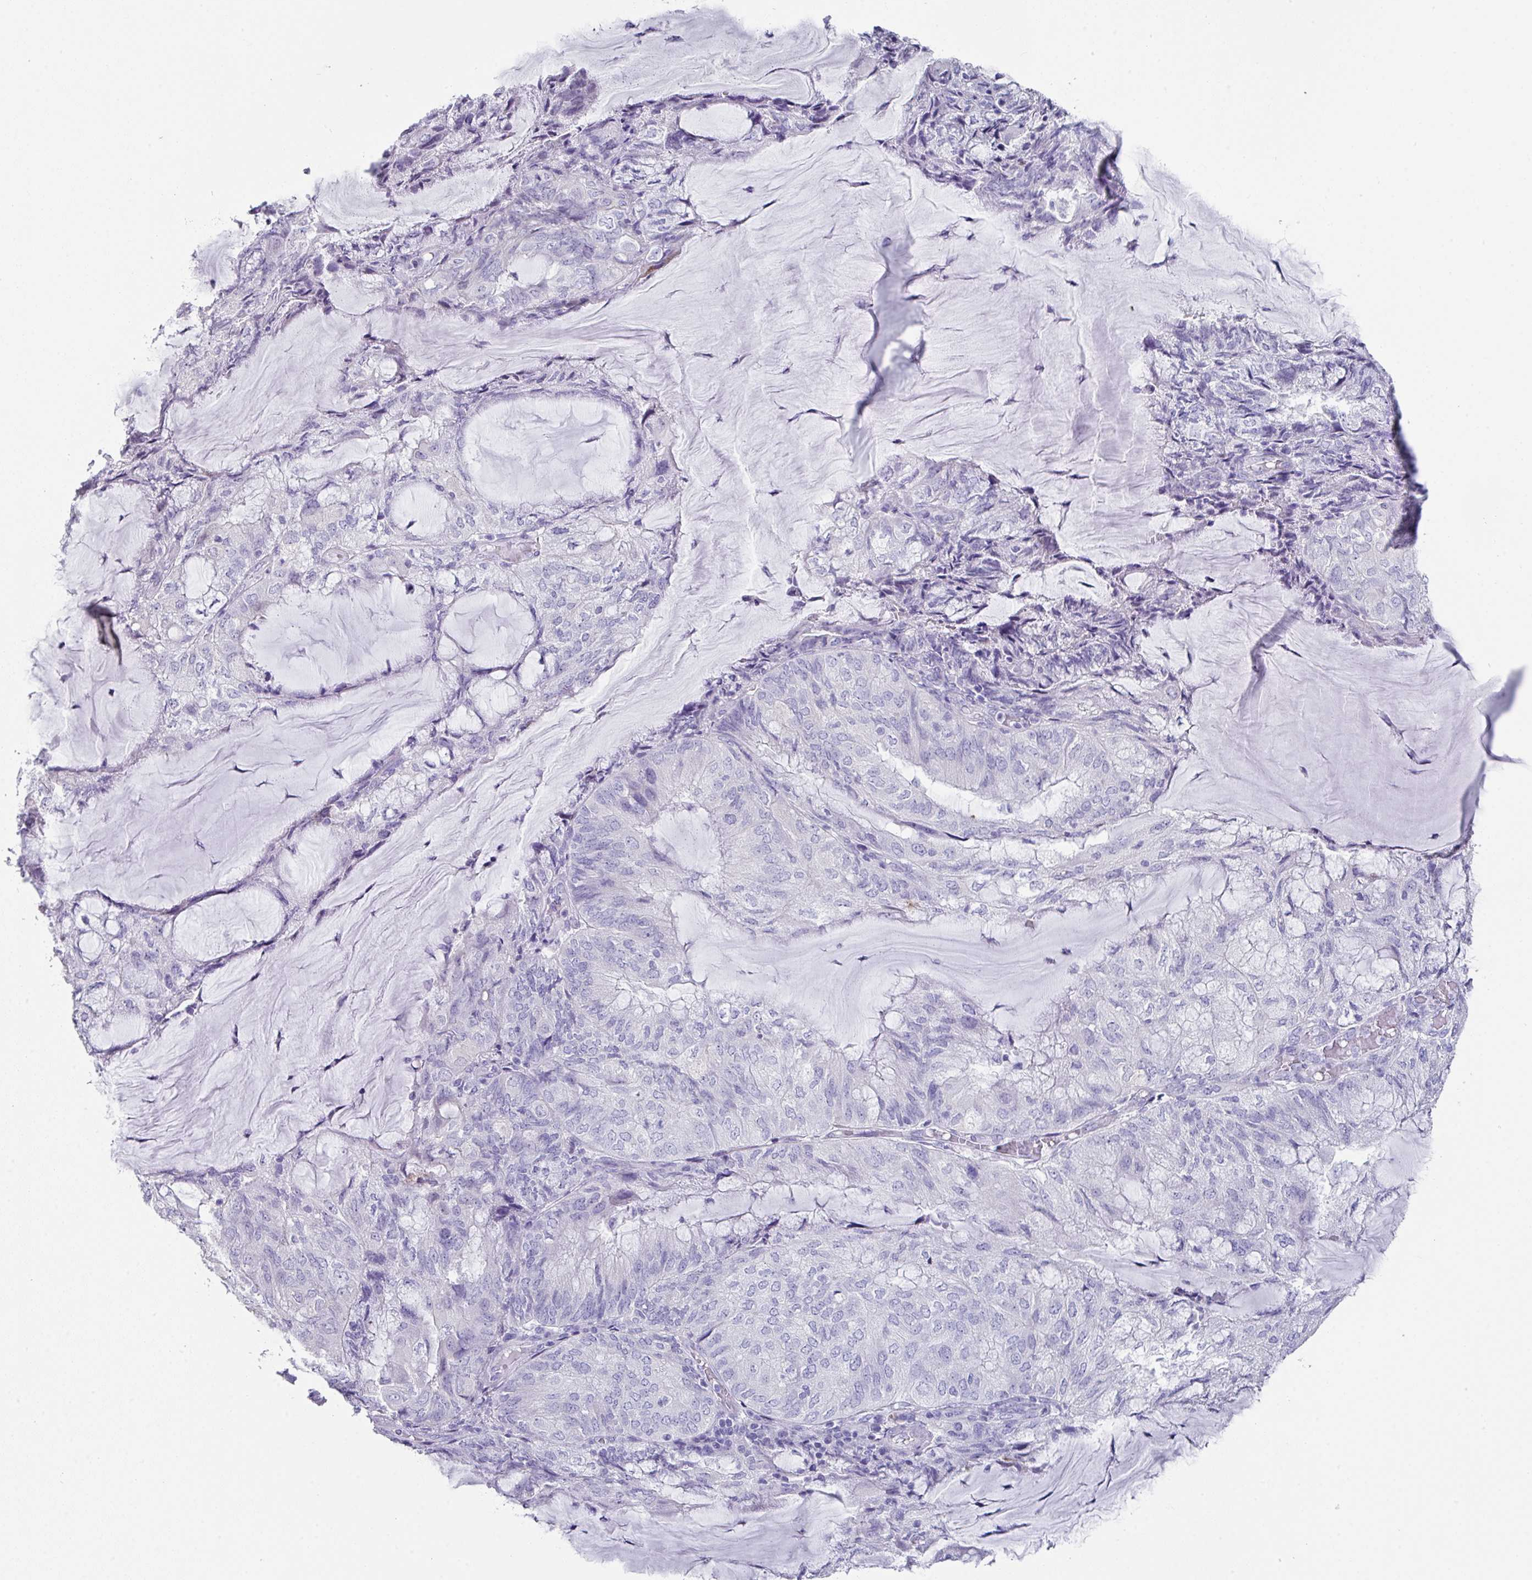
{"staining": {"intensity": "negative", "quantity": "none", "location": "none"}, "tissue": "endometrial cancer", "cell_type": "Tumor cells", "image_type": "cancer", "snomed": [{"axis": "morphology", "description": "Adenocarcinoma, NOS"}, {"axis": "topography", "description": "Endometrium"}], "caption": "Human endometrial cancer (adenocarcinoma) stained for a protein using immunohistochemistry shows no expression in tumor cells.", "gene": "PEX10", "patient": {"sex": "female", "age": 81}}